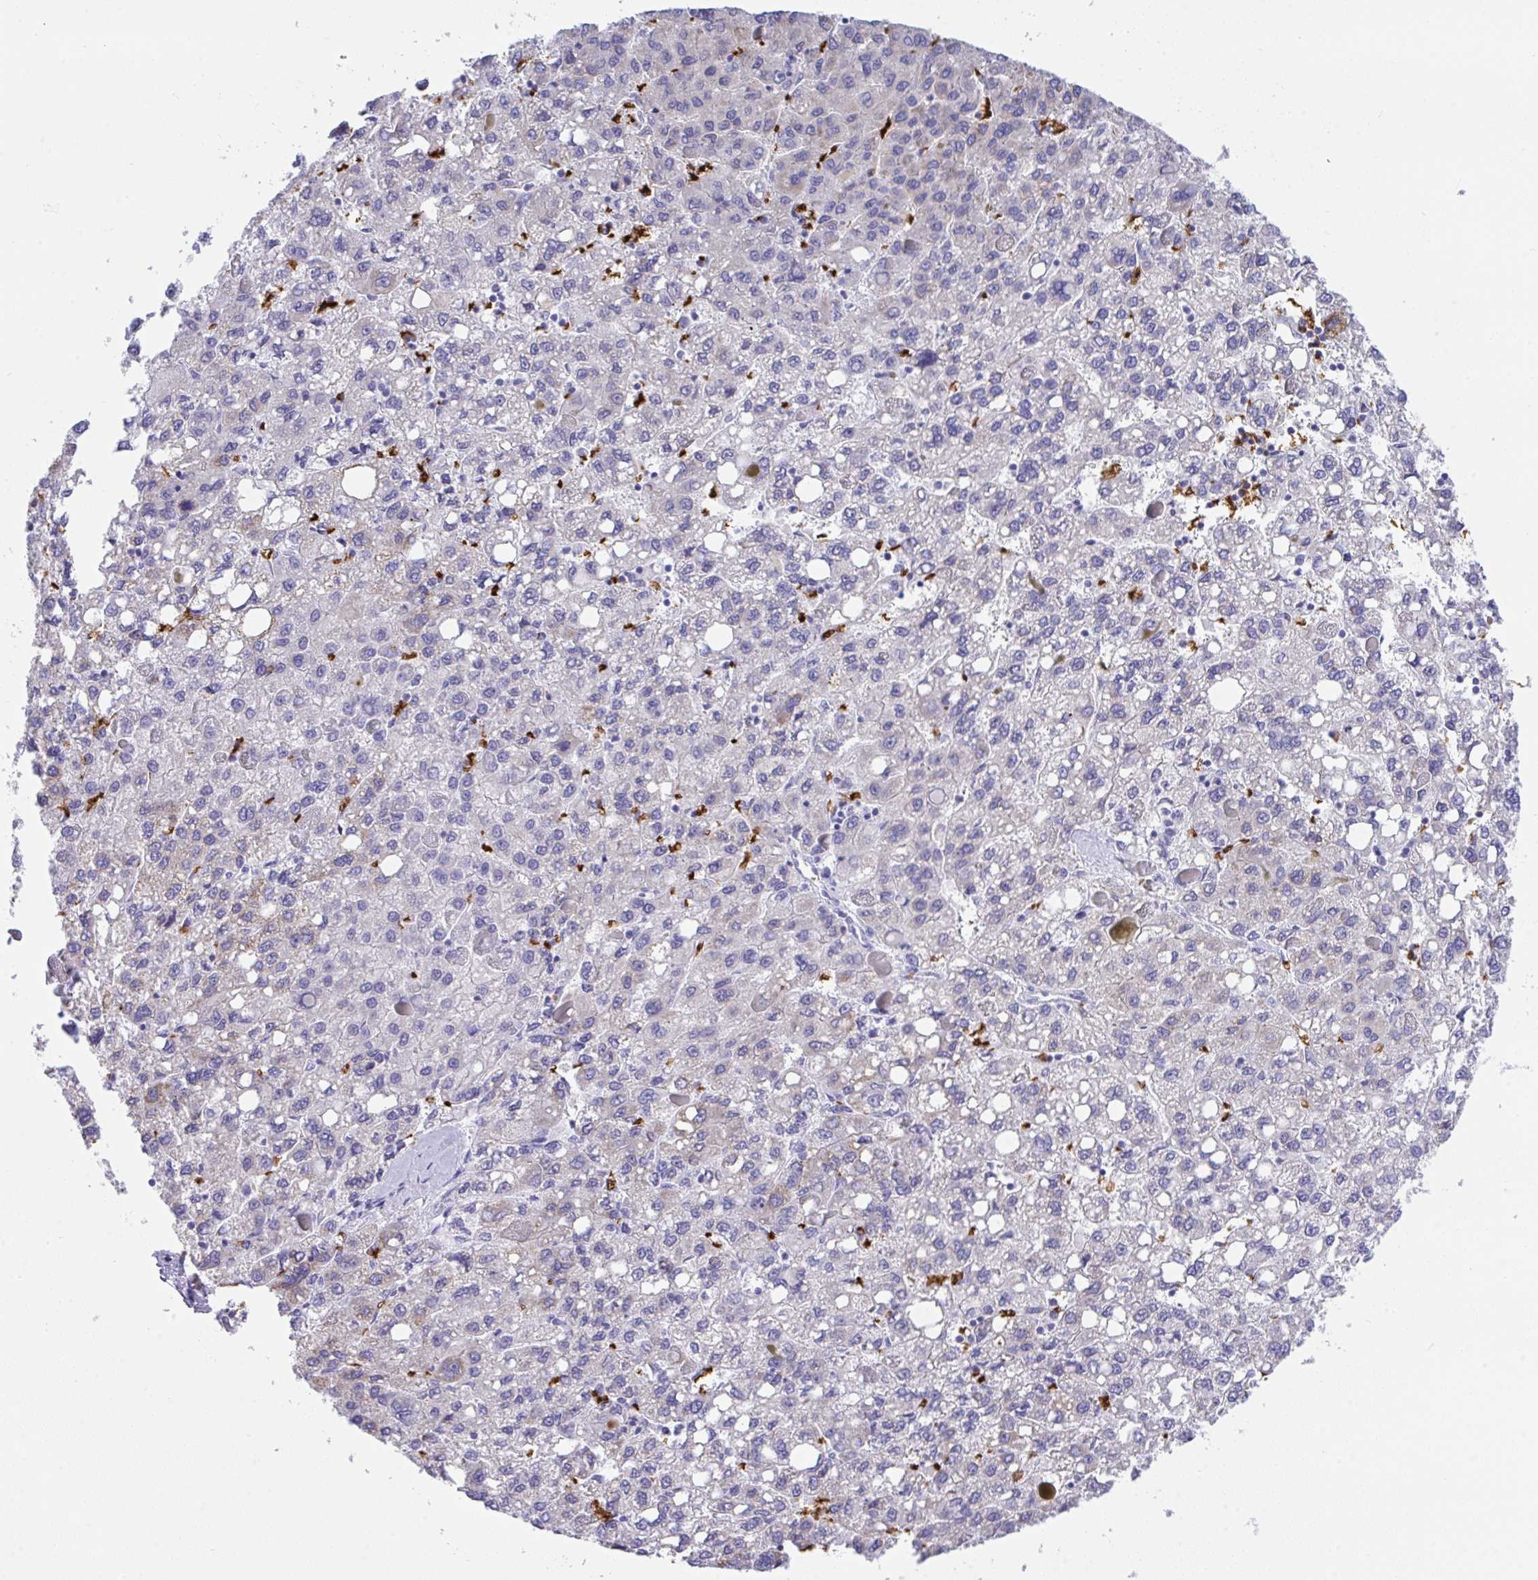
{"staining": {"intensity": "weak", "quantity": "<25%", "location": "cytoplasmic/membranous"}, "tissue": "liver cancer", "cell_type": "Tumor cells", "image_type": "cancer", "snomed": [{"axis": "morphology", "description": "Carcinoma, Hepatocellular, NOS"}, {"axis": "topography", "description": "Liver"}], "caption": "Immunohistochemical staining of liver cancer shows no significant staining in tumor cells.", "gene": "ANK1", "patient": {"sex": "female", "age": 82}}